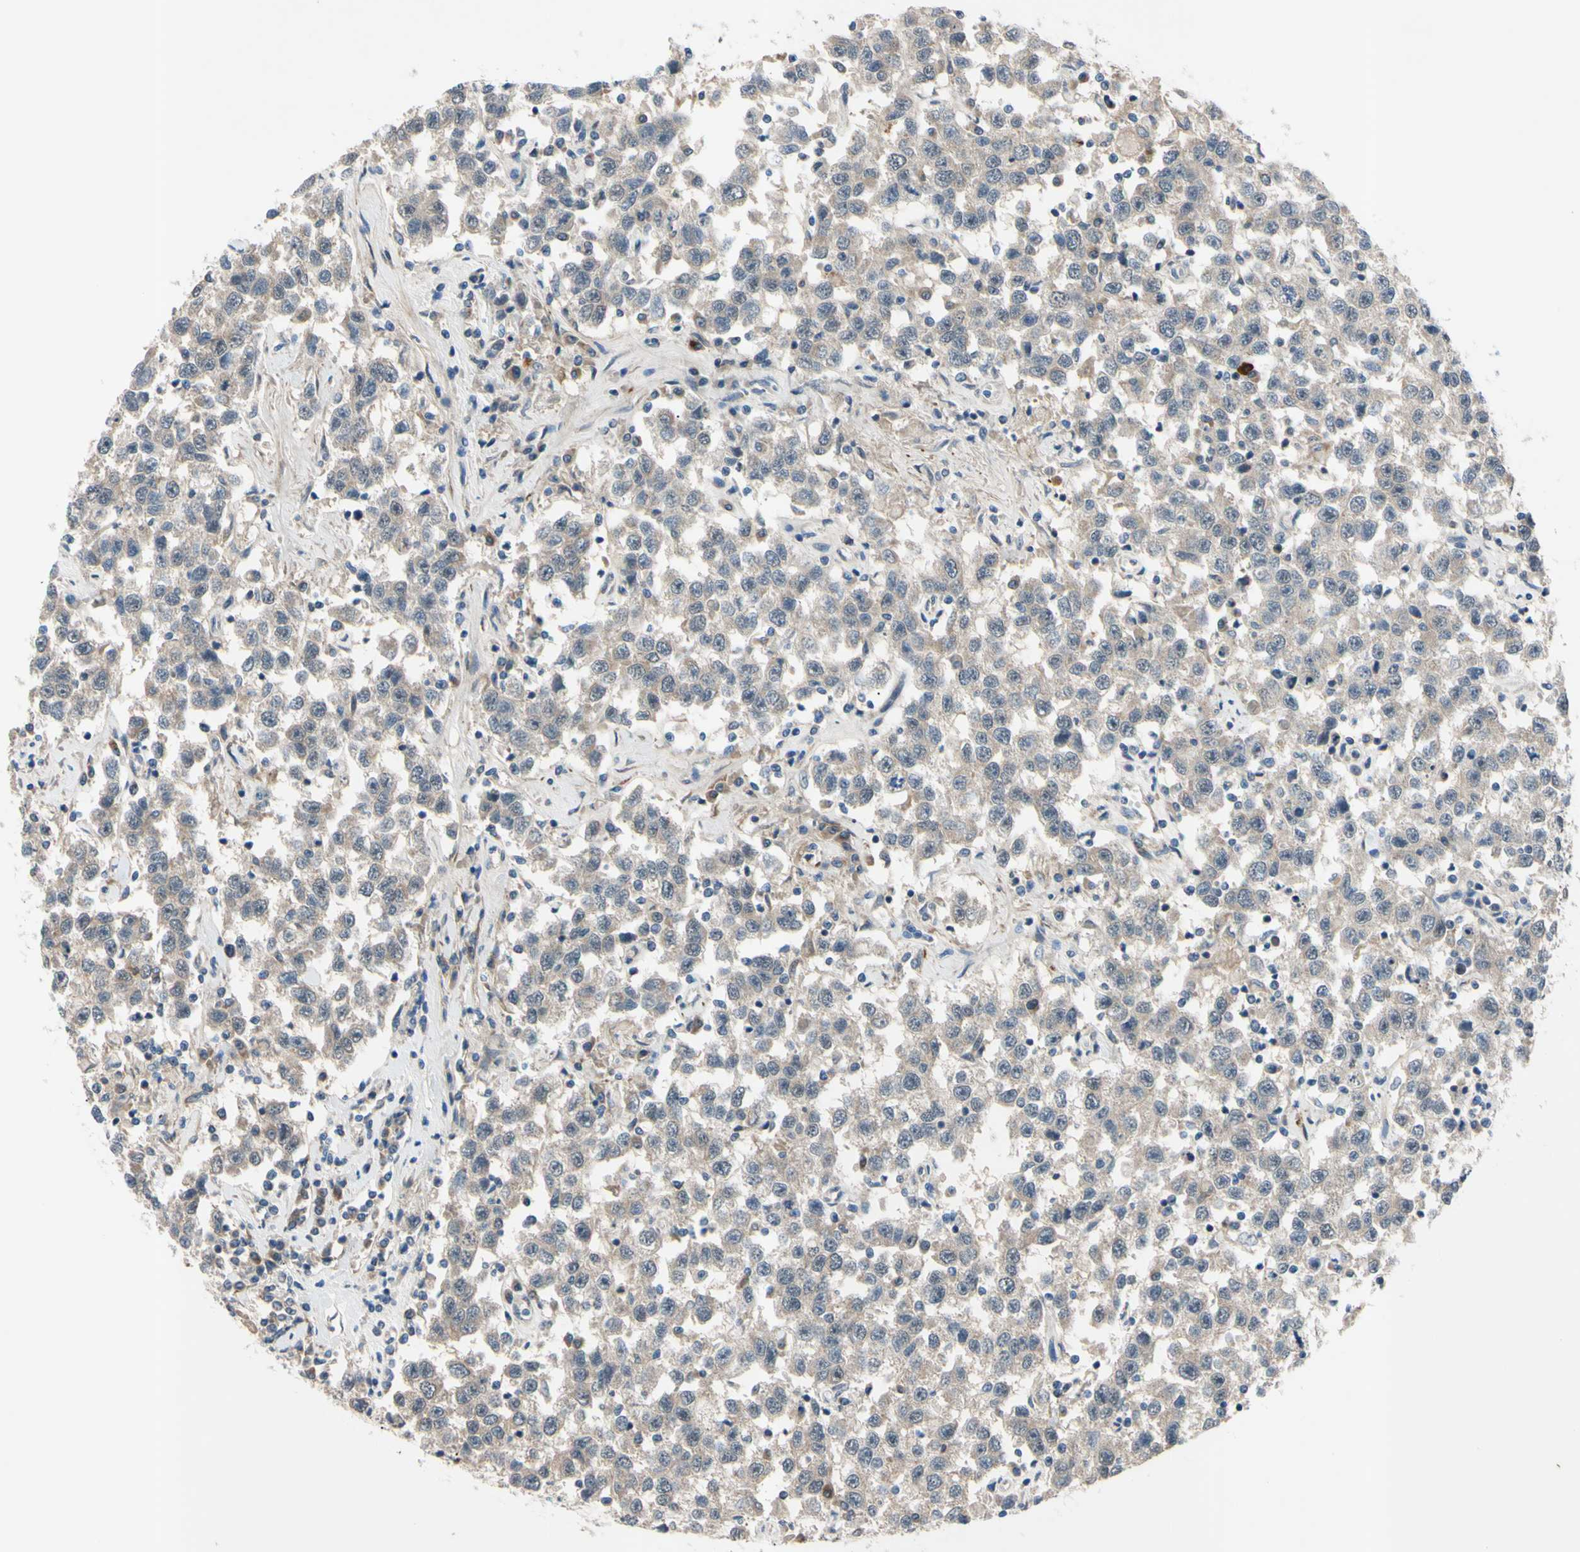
{"staining": {"intensity": "weak", "quantity": "<25%", "location": "cytoplasmic/membranous"}, "tissue": "testis cancer", "cell_type": "Tumor cells", "image_type": "cancer", "snomed": [{"axis": "morphology", "description": "Seminoma, NOS"}, {"axis": "topography", "description": "Testis"}], "caption": "Tumor cells are negative for protein expression in human testis seminoma. Nuclei are stained in blue.", "gene": "SVIL", "patient": {"sex": "male", "age": 41}}